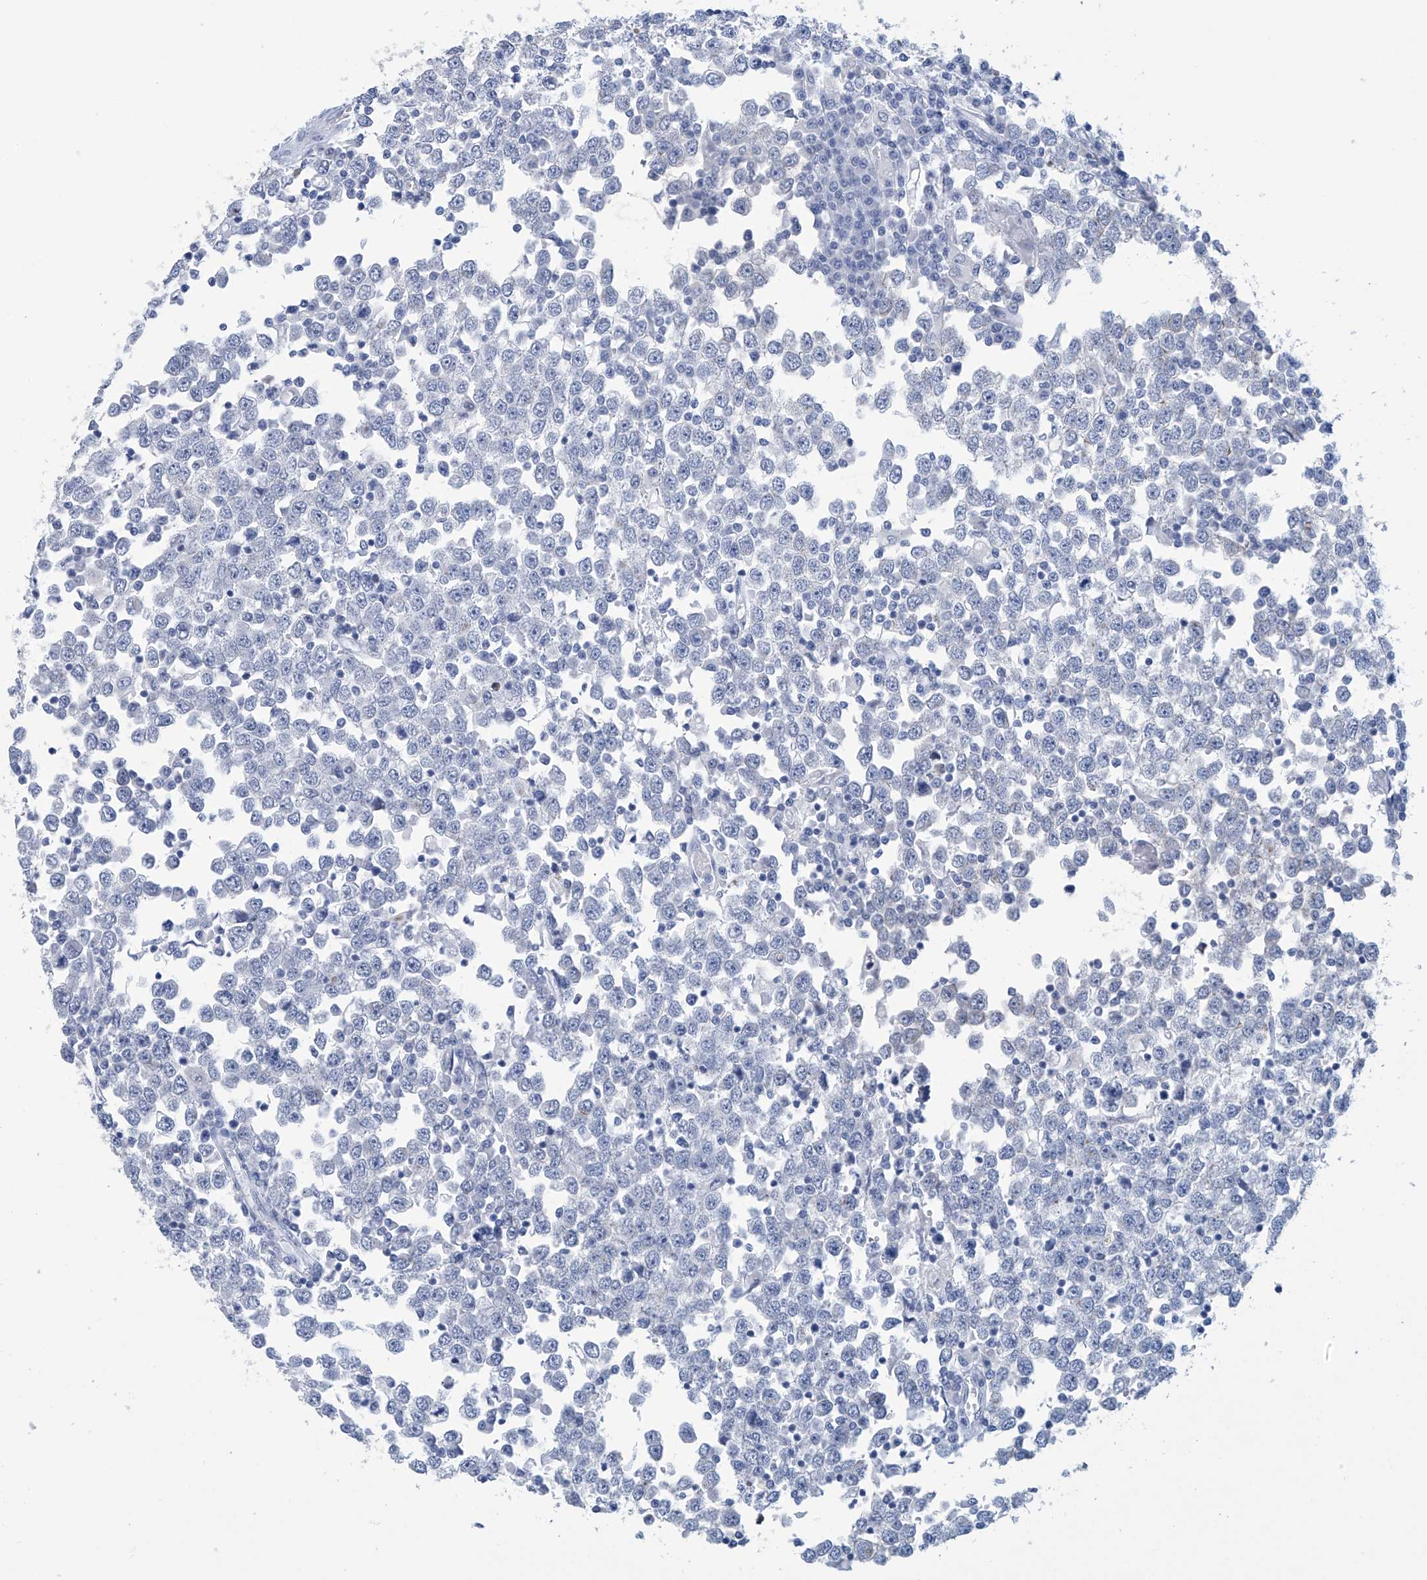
{"staining": {"intensity": "negative", "quantity": "none", "location": "none"}, "tissue": "testis cancer", "cell_type": "Tumor cells", "image_type": "cancer", "snomed": [{"axis": "morphology", "description": "Seminoma, NOS"}, {"axis": "topography", "description": "Testis"}], "caption": "A high-resolution micrograph shows IHC staining of testis cancer (seminoma), which reveals no significant expression in tumor cells.", "gene": "DSP", "patient": {"sex": "male", "age": 65}}